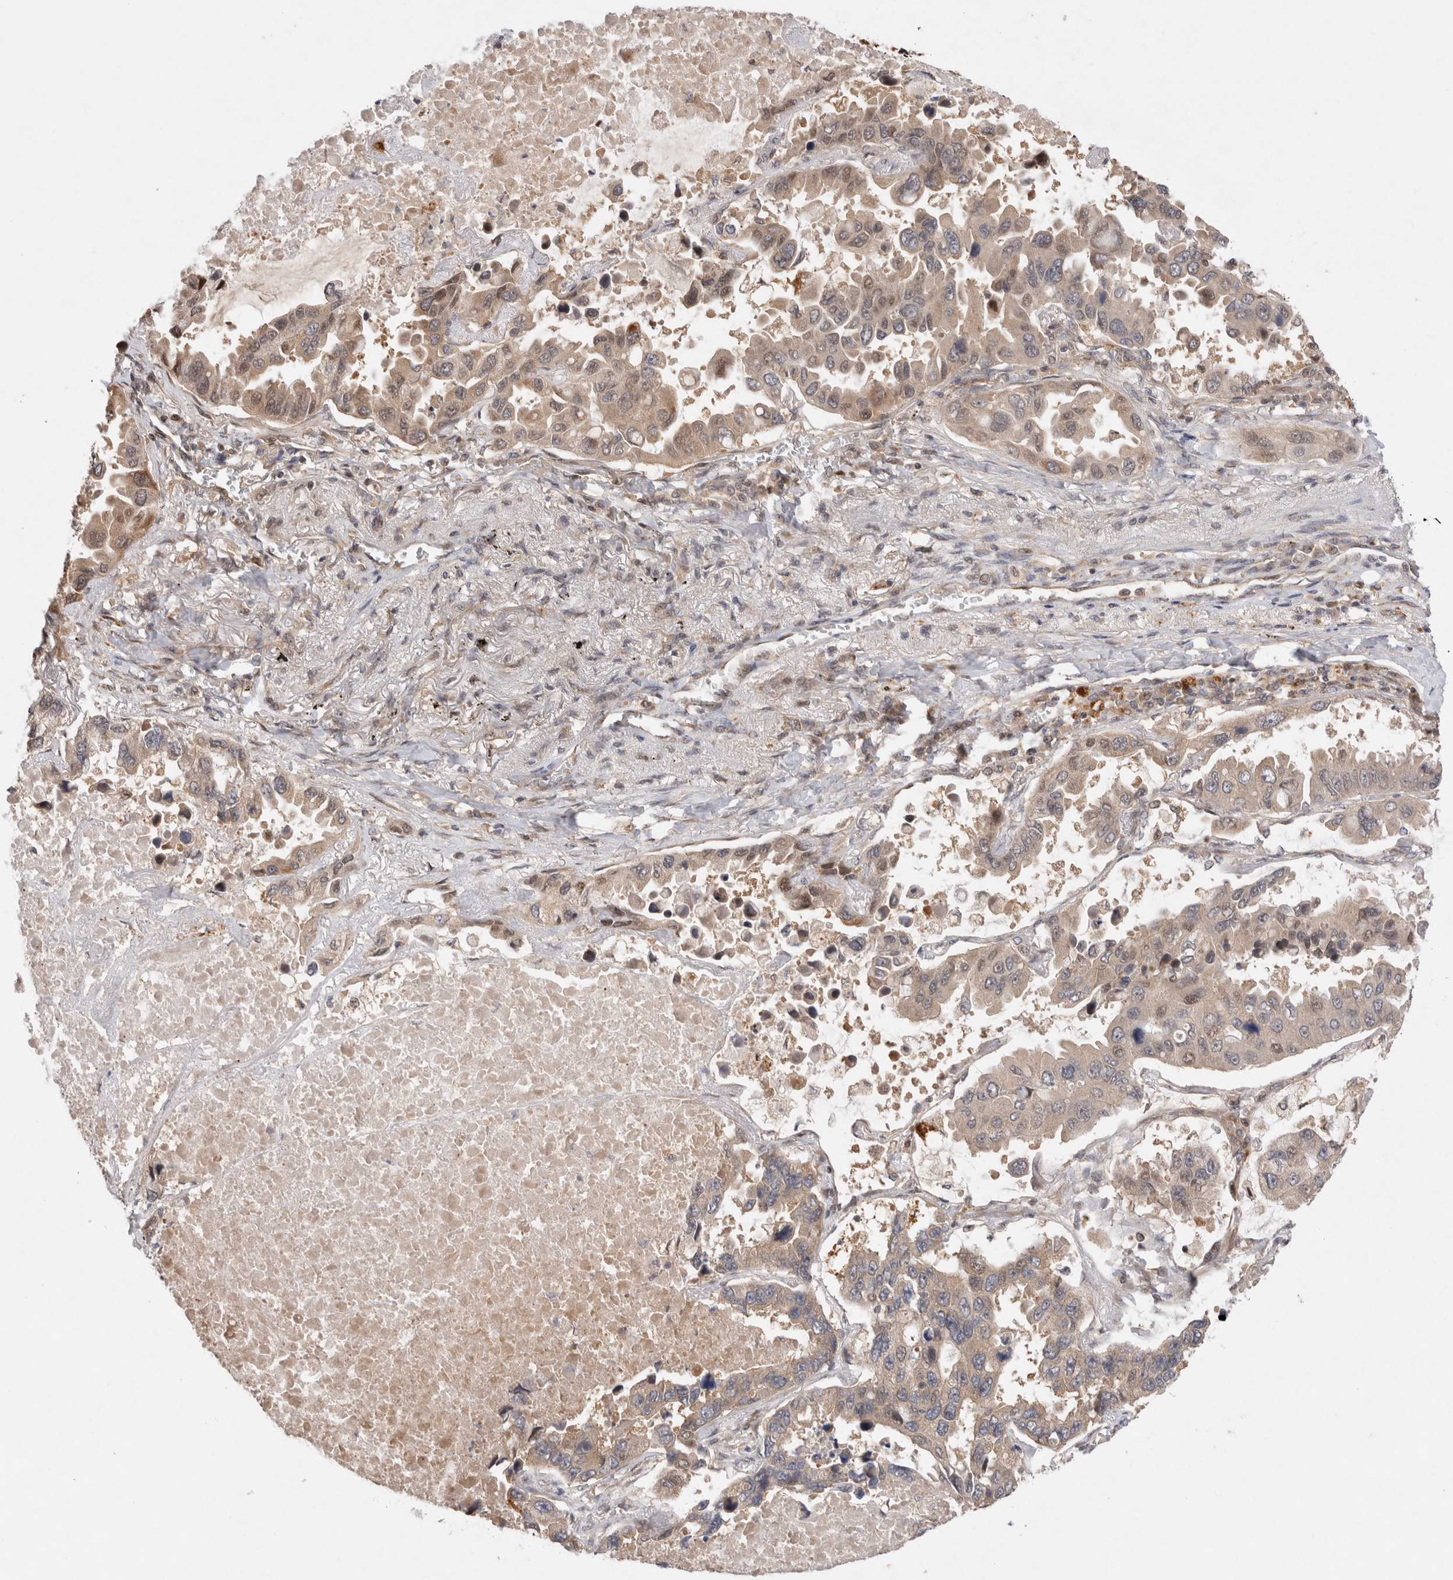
{"staining": {"intensity": "weak", "quantity": ">75%", "location": "cytoplasmic/membranous,nuclear"}, "tissue": "lung cancer", "cell_type": "Tumor cells", "image_type": "cancer", "snomed": [{"axis": "morphology", "description": "Adenocarcinoma, NOS"}, {"axis": "topography", "description": "Lung"}], "caption": "Human lung adenocarcinoma stained for a protein (brown) exhibits weak cytoplasmic/membranous and nuclear positive staining in approximately >75% of tumor cells.", "gene": "HTT", "patient": {"sex": "male", "age": 64}}